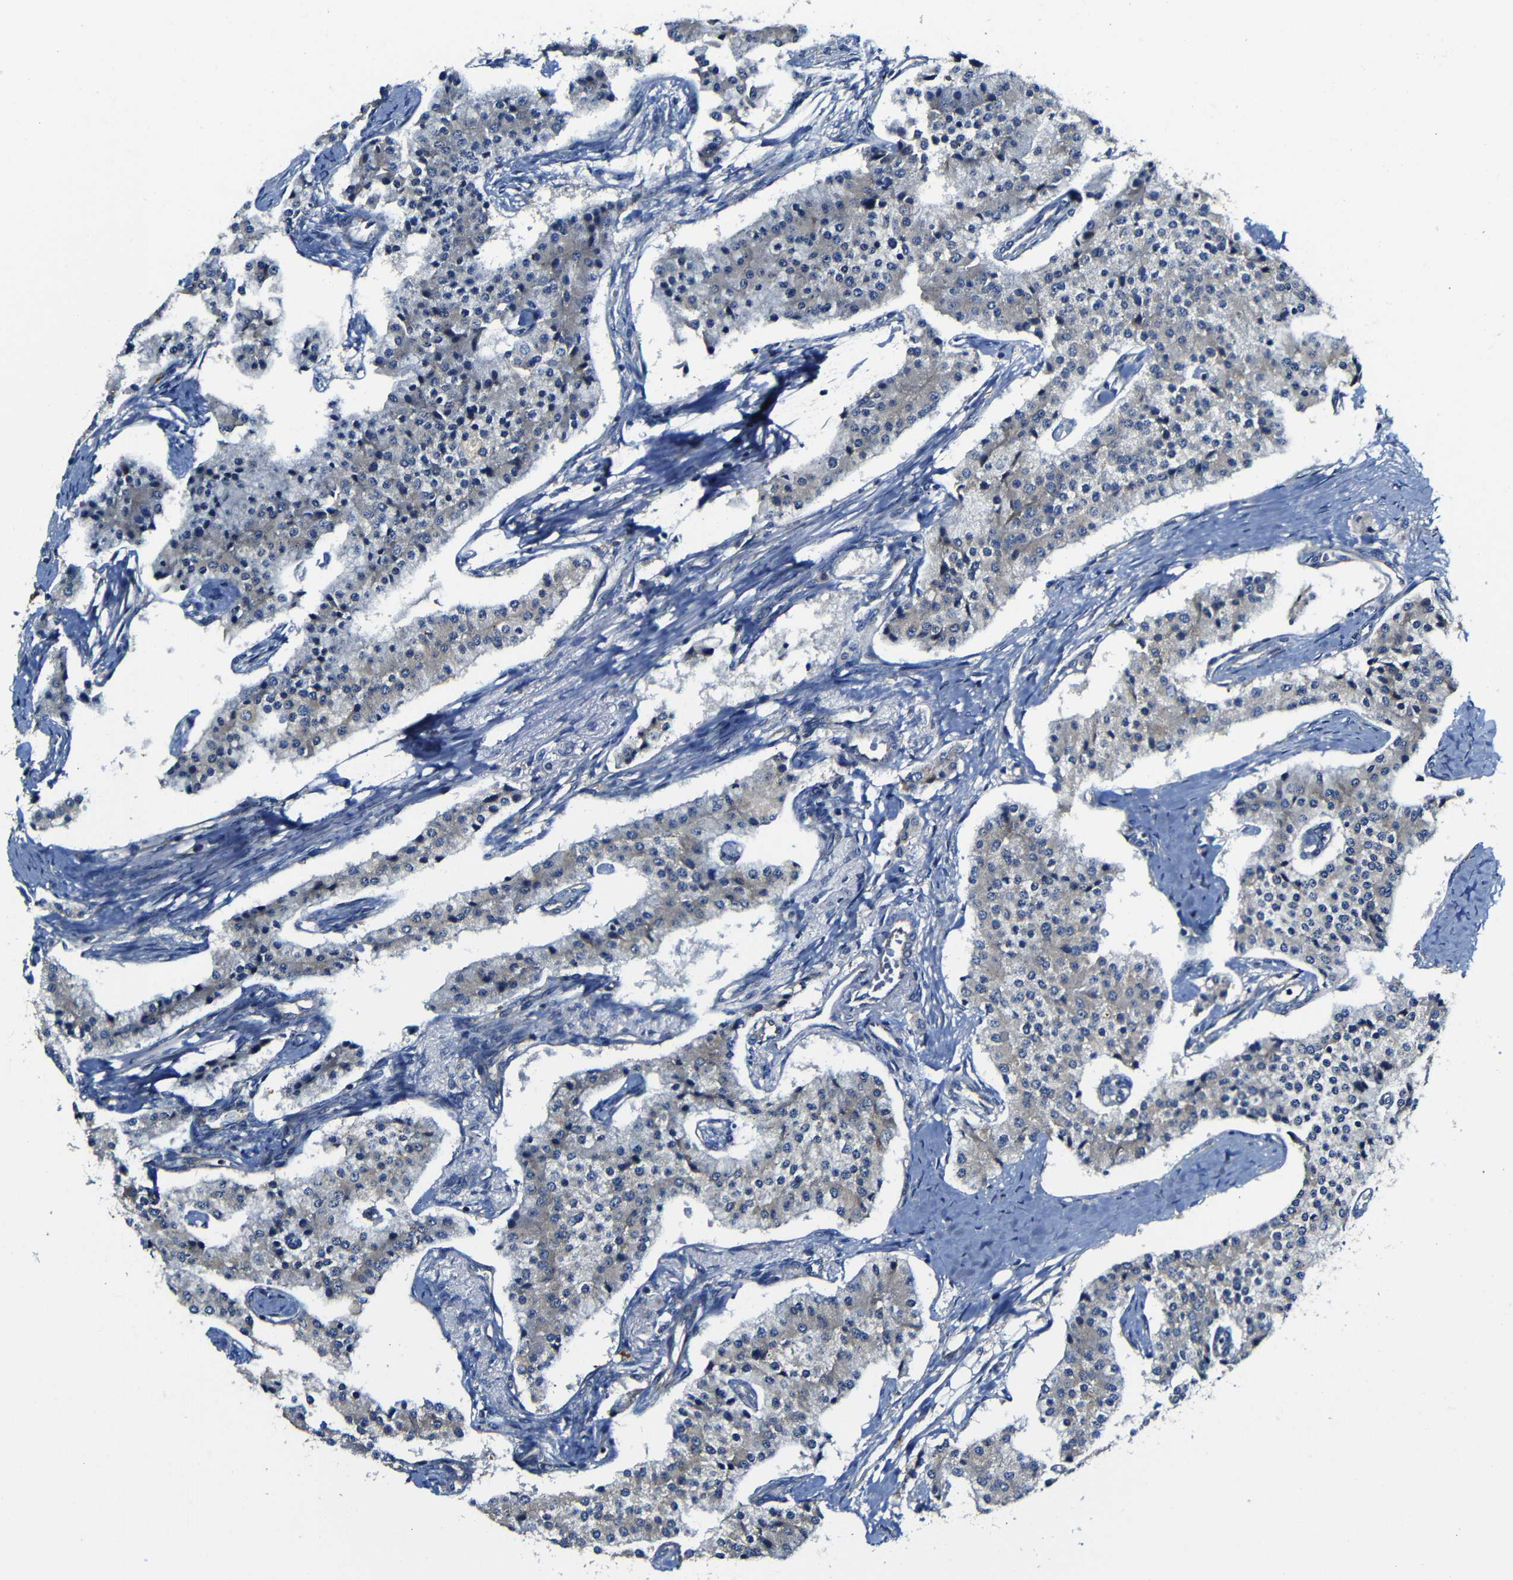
{"staining": {"intensity": "negative", "quantity": "none", "location": "none"}, "tissue": "carcinoid", "cell_type": "Tumor cells", "image_type": "cancer", "snomed": [{"axis": "morphology", "description": "Carcinoid, malignant, NOS"}, {"axis": "topography", "description": "Colon"}], "caption": "Image shows no protein staining in tumor cells of malignant carcinoid tissue.", "gene": "CLCC1", "patient": {"sex": "female", "age": 52}}